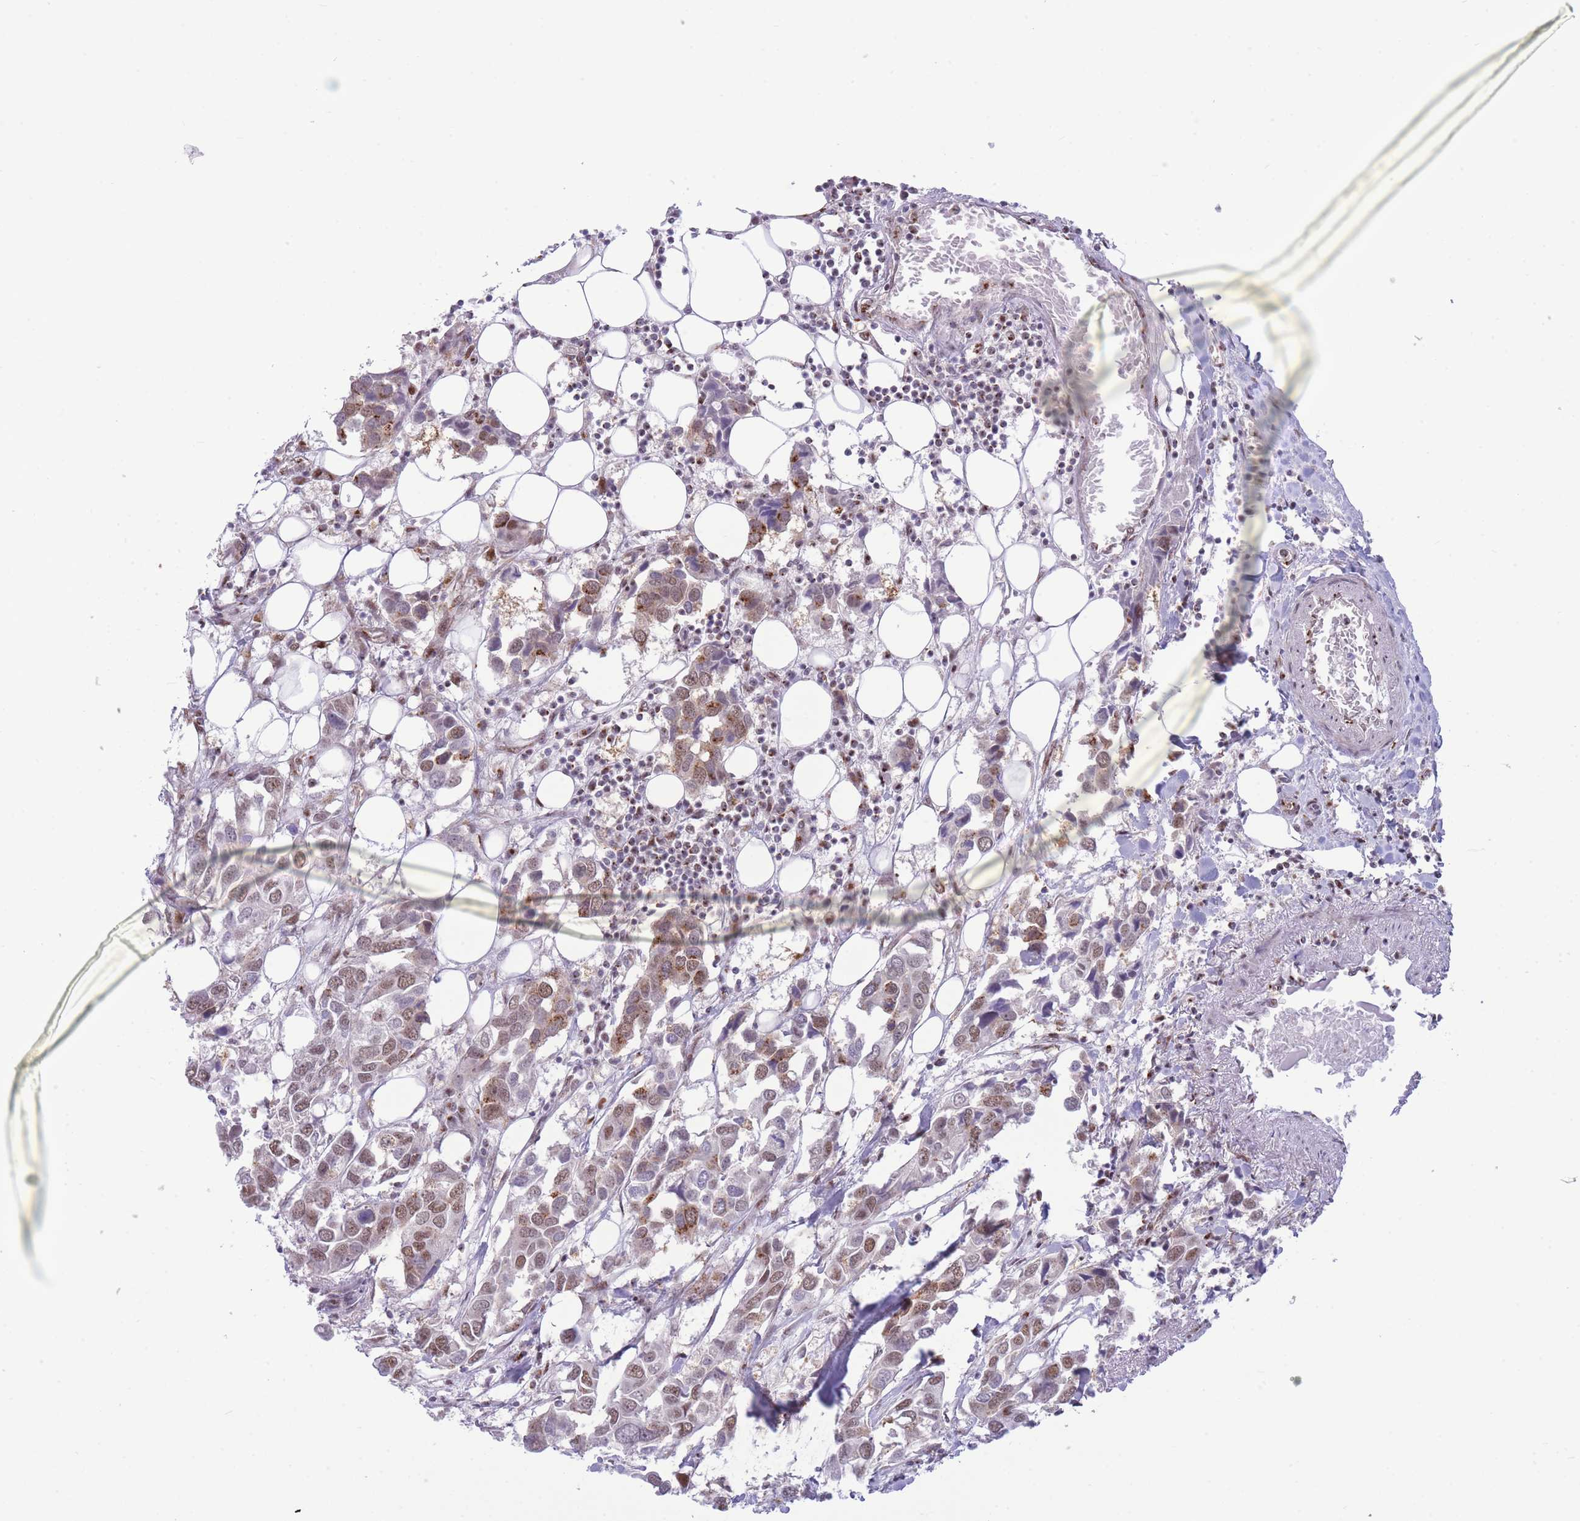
{"staining": {"intensity": "moderate", "quantity": ">75%", "location": "cytoplasmic/membranous,nuclear"}, "tissue": "breast cancer", "cell_type": "Tumor cells", "image_type": "cancer", "snomed": [{"axis": "morphology", "description": "Duct carcinoma"}, {"axis": "topography", "description": "Breast"}], "caption": "High-power microscopy captured an immunohistochemistry histopathology image of breast invasive ductal carcinoma, revealing moderate cytoplasmic/membranous and nuclear expression in about >75% of tumor cells.", "gene": "INO80C", "patient": {"sex": "female", "age": 83}}